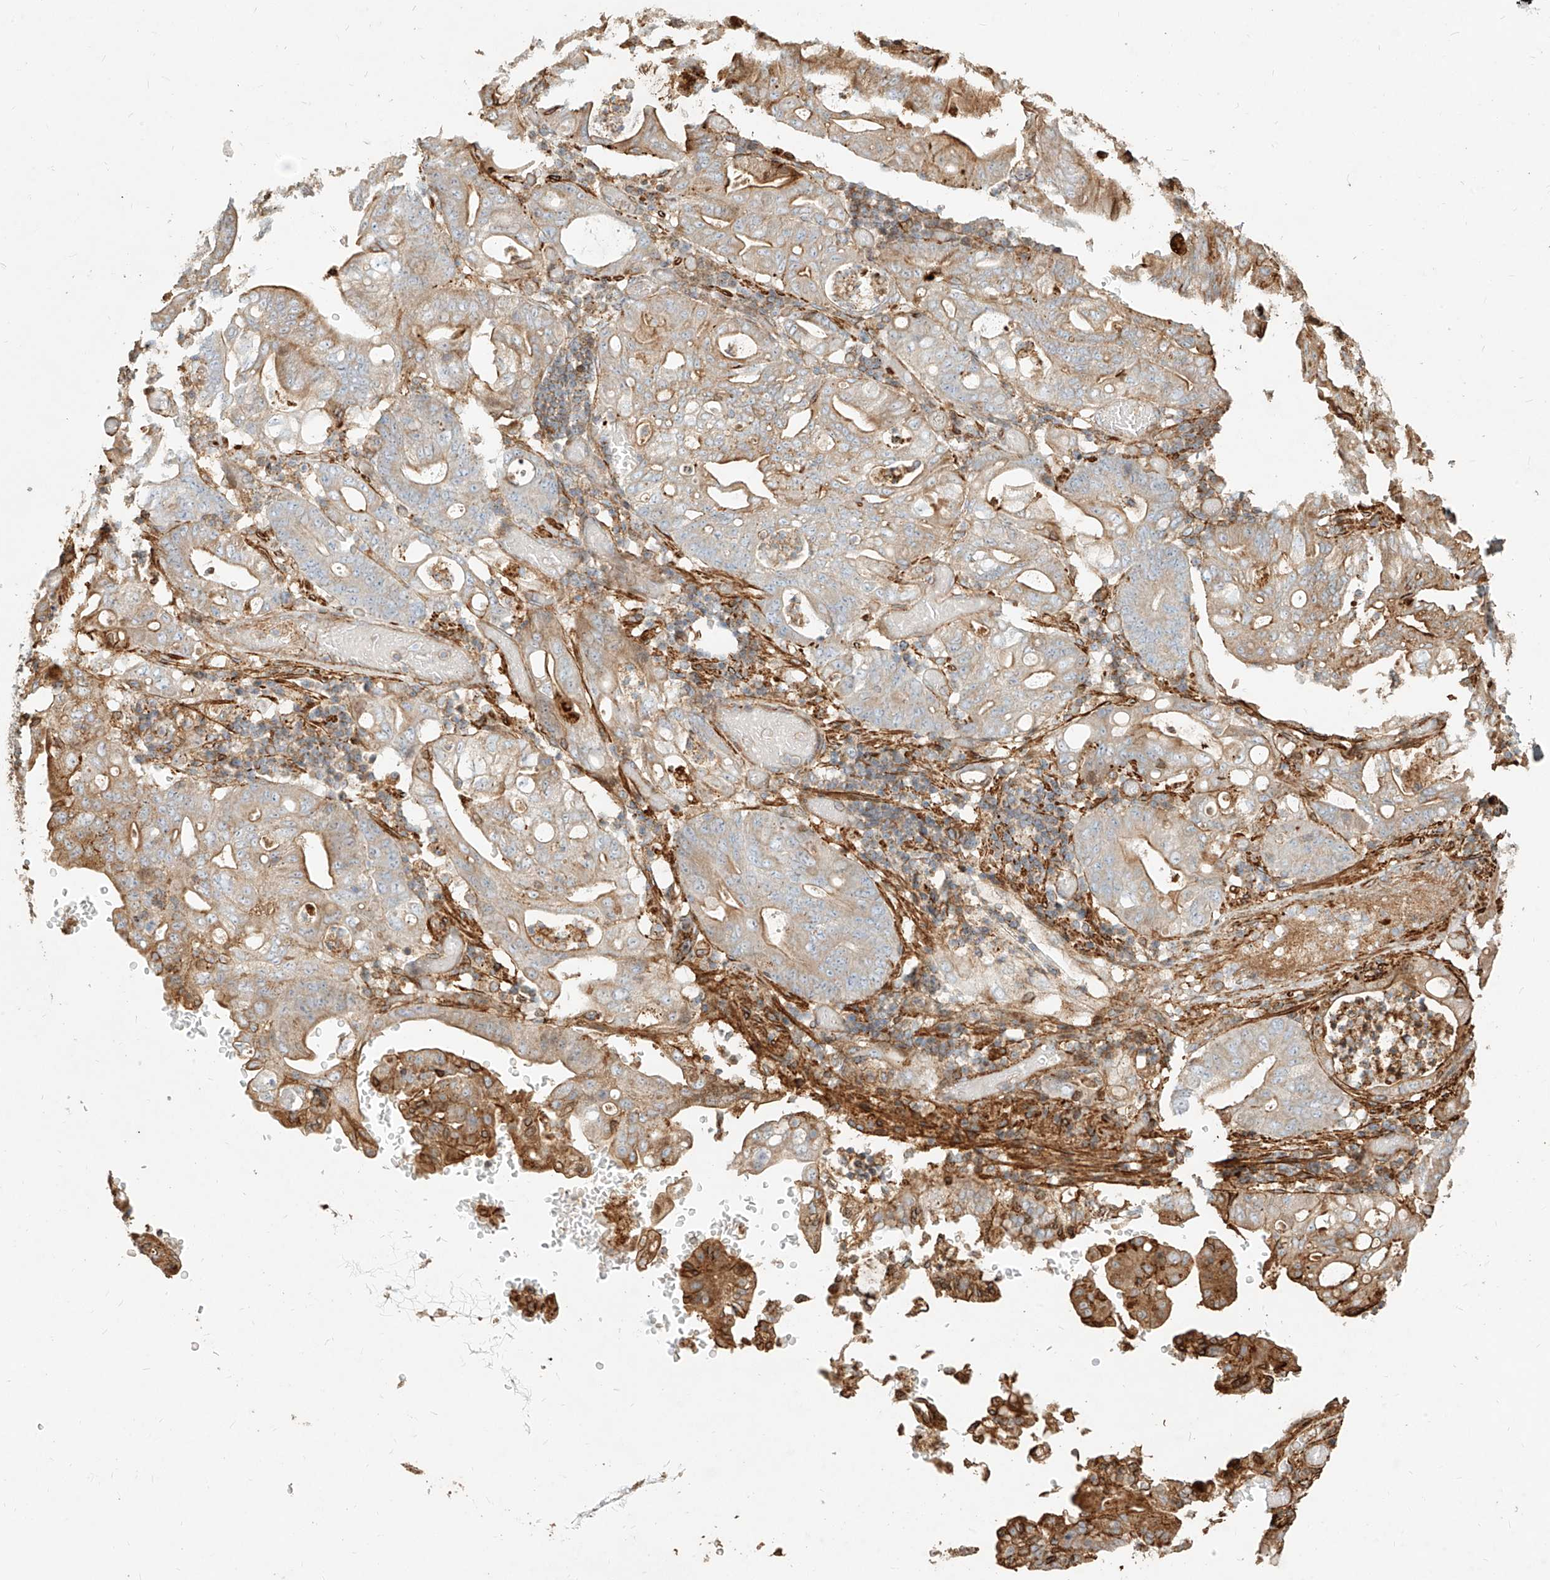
{"staining": {"intensity": "weak", "quantity": "25%-75%", "location": "cytoplasmic/membranous"}, "tissue": "stomach cancer", "cell_type": "Tumor cells", "image_type": "cancer", "snomed": [{"axis": "morphology", "description": "Adenocarcinoma, NOS"}, {"axis": "topography", "description": "Stomach"}], "caption": "A brown stain highlights weak cytoplasmic/membranous staining of a protein in adenocarcinoma (stomach) tumor cells.", "gene": "MTX2", "patient": {"sex": "female", "age": 73}}